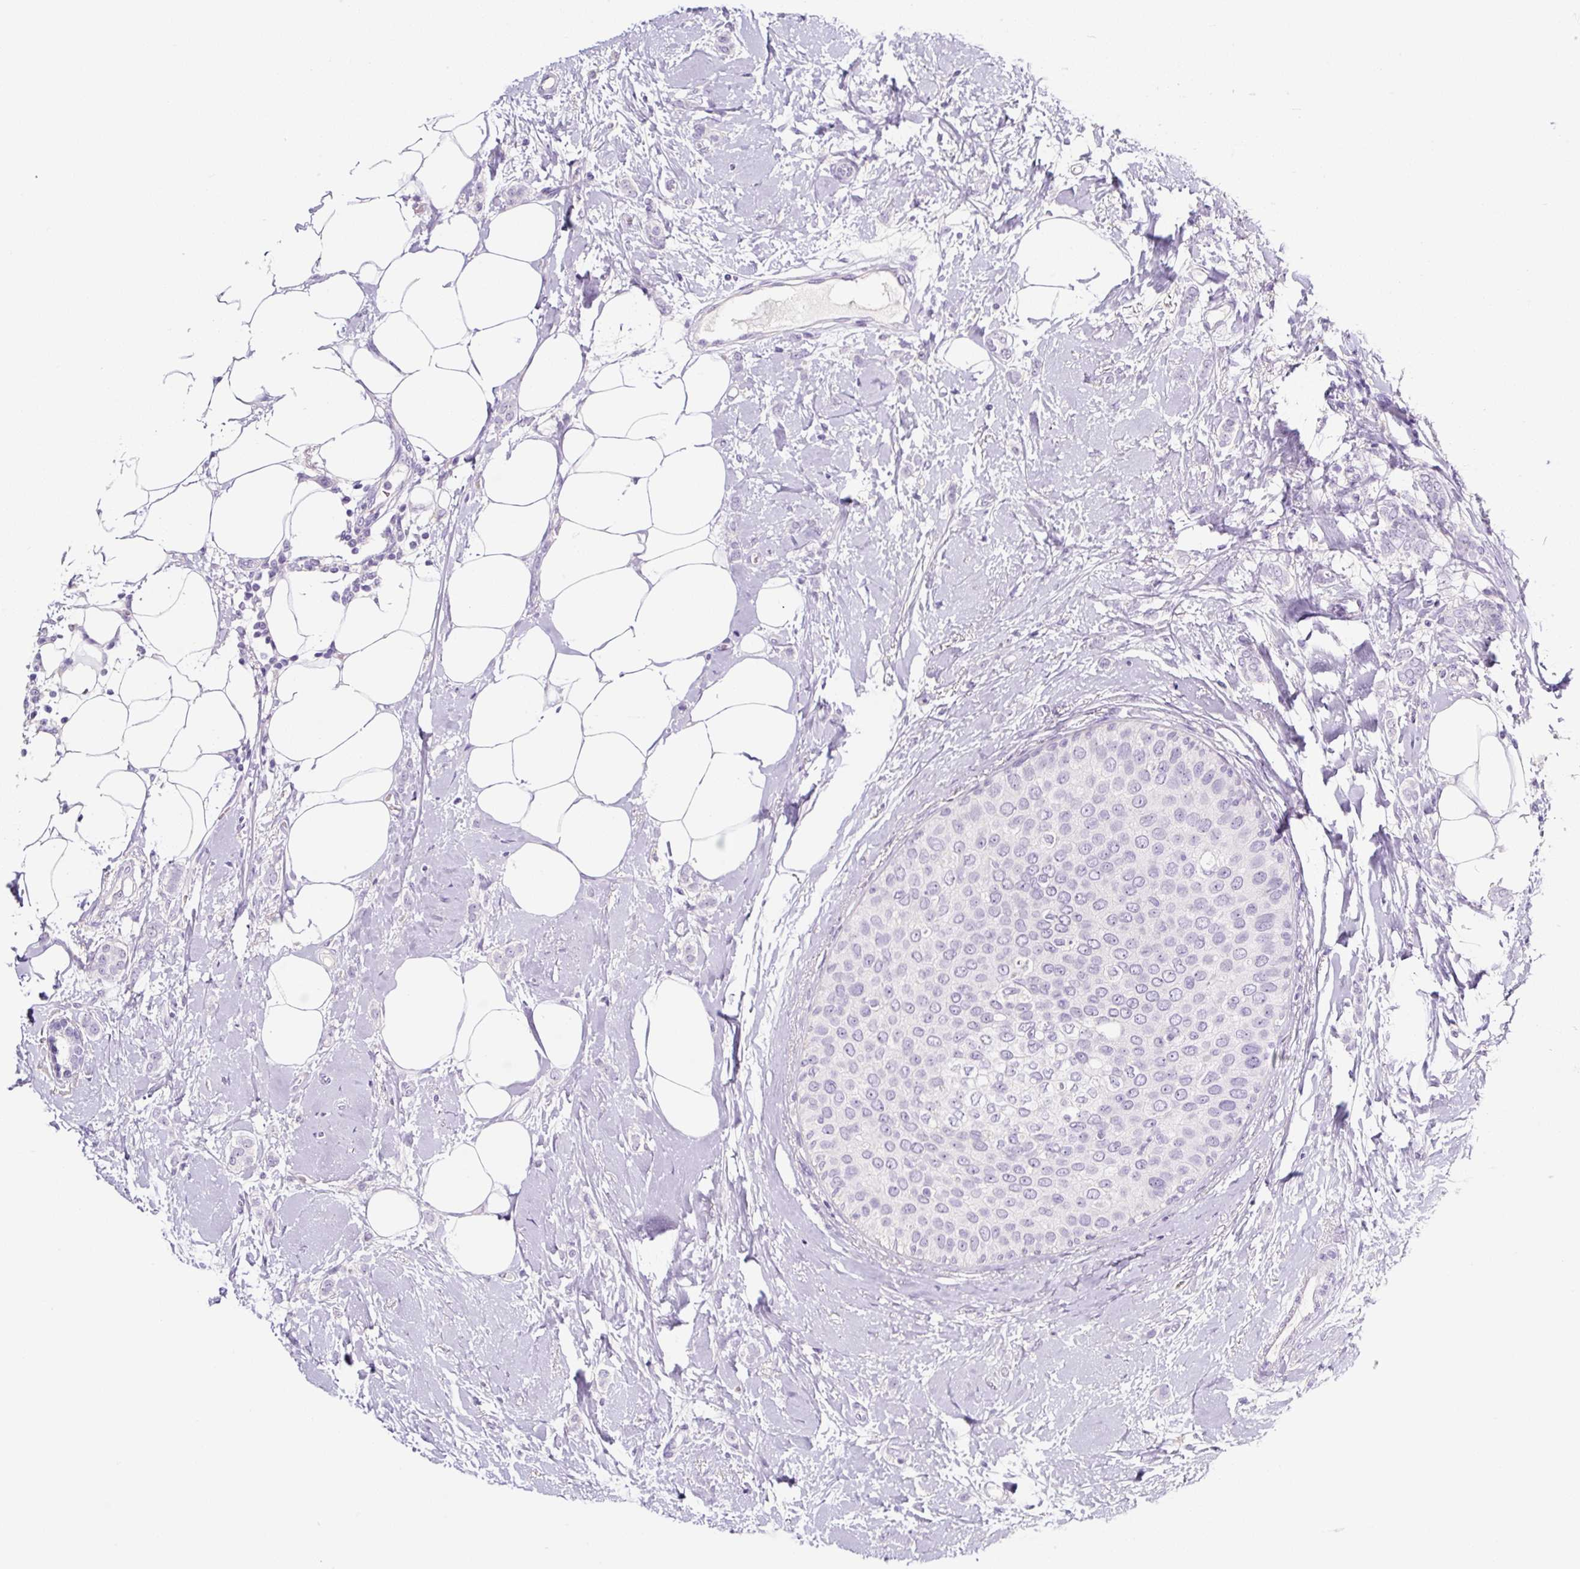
{"staining": {"intensity": "negative", "quantity": "none", "location": "none"}, "tissue": "breast cancer", "cell_type": "Tumor cells", "image_type": "cancer", "snomed": [{"axis": "morphology", "description": "Duct carcinoma"}, {"axis": "topography", "description": "Breast"}], "caption": "This is a image of immunohistochemistry staining of breast infiltrating ductal carcinoma, which shows no positivity in tumor cells.", "gene": "RNF212B", "patient": {"sex": "female", "age": 72}}